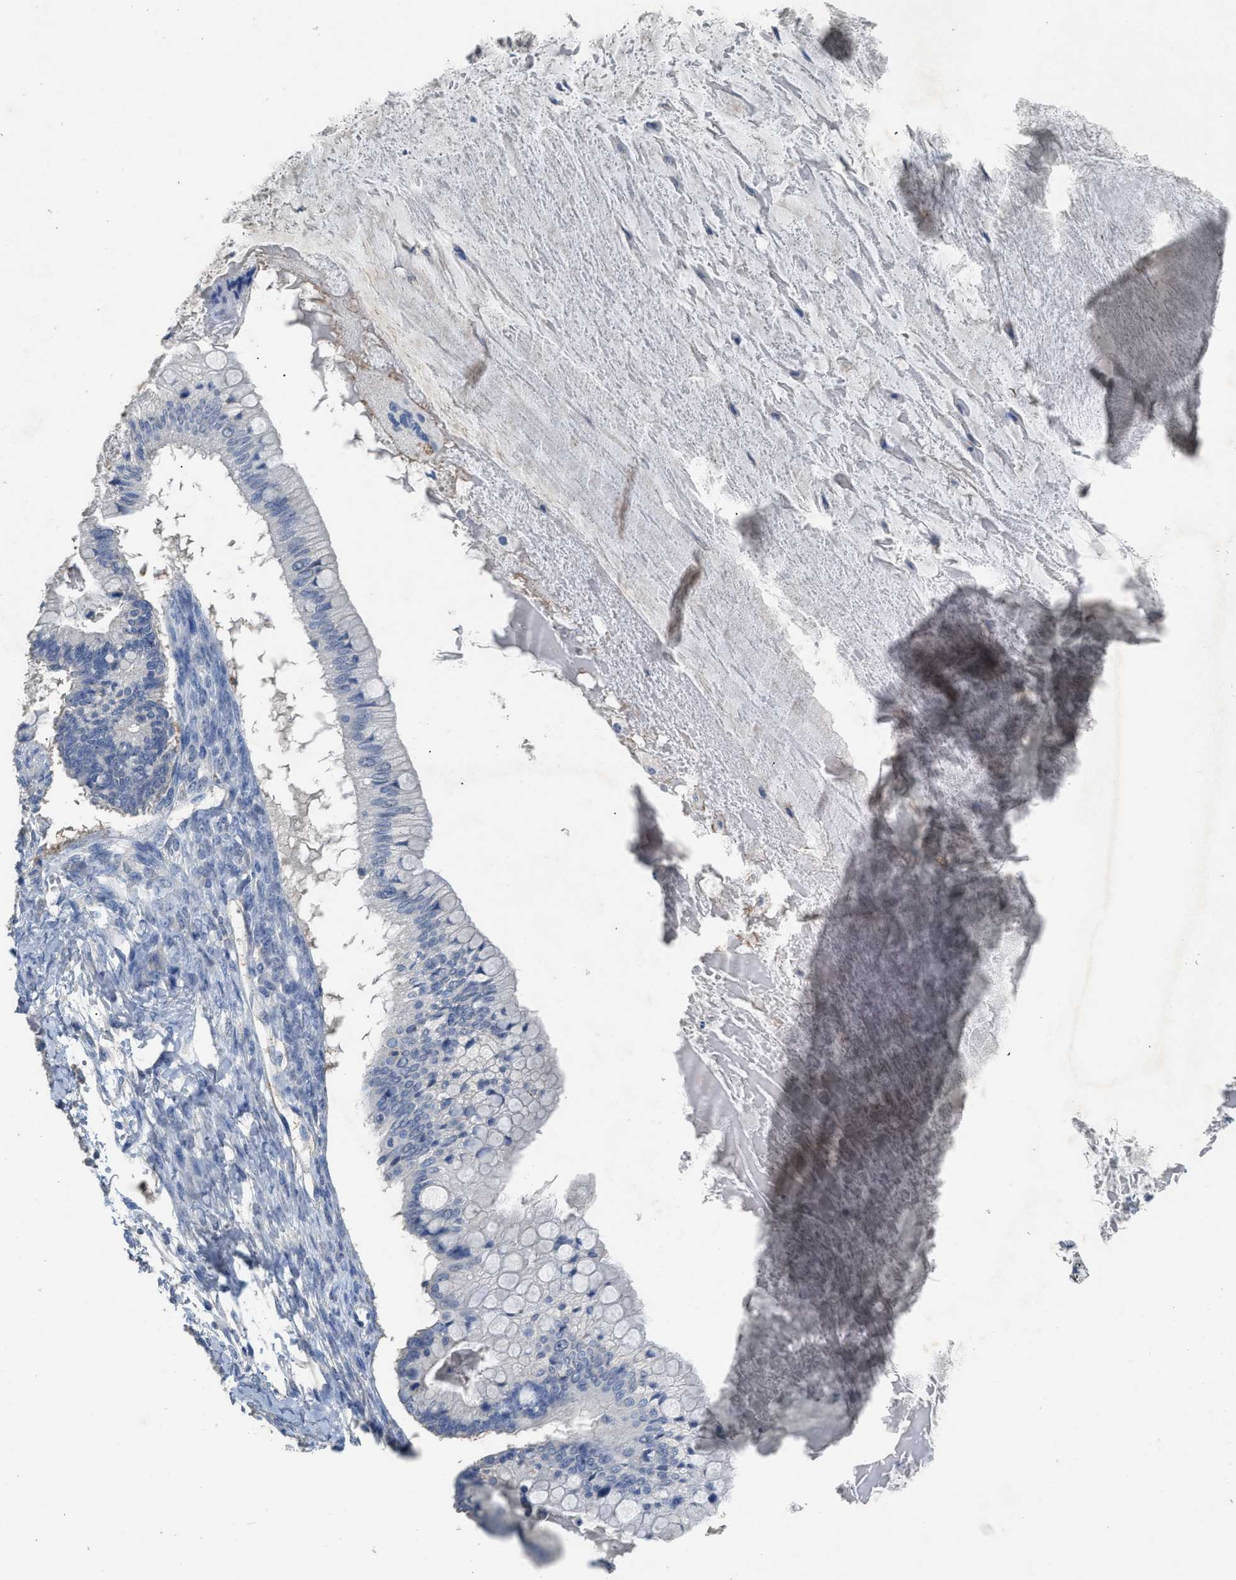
{"staining": {"intensity": "negative", "quantity": "none", "location": "none"}, "tissue": "ovarian cancer", "cell_type": "Tumor cells", "image_type": "cancer", "snomed": [{"axis": "morphology", "description": "Cystadenocarcinoma, mucinous, NOS"}, {"axis": "topography", "description": "Ovary"}], "caption": "Tumor cells are negative for protein expression in human ovarian cancer.", "gene": "OR51E1", "patient": {"sex": "female", "age": 57}}